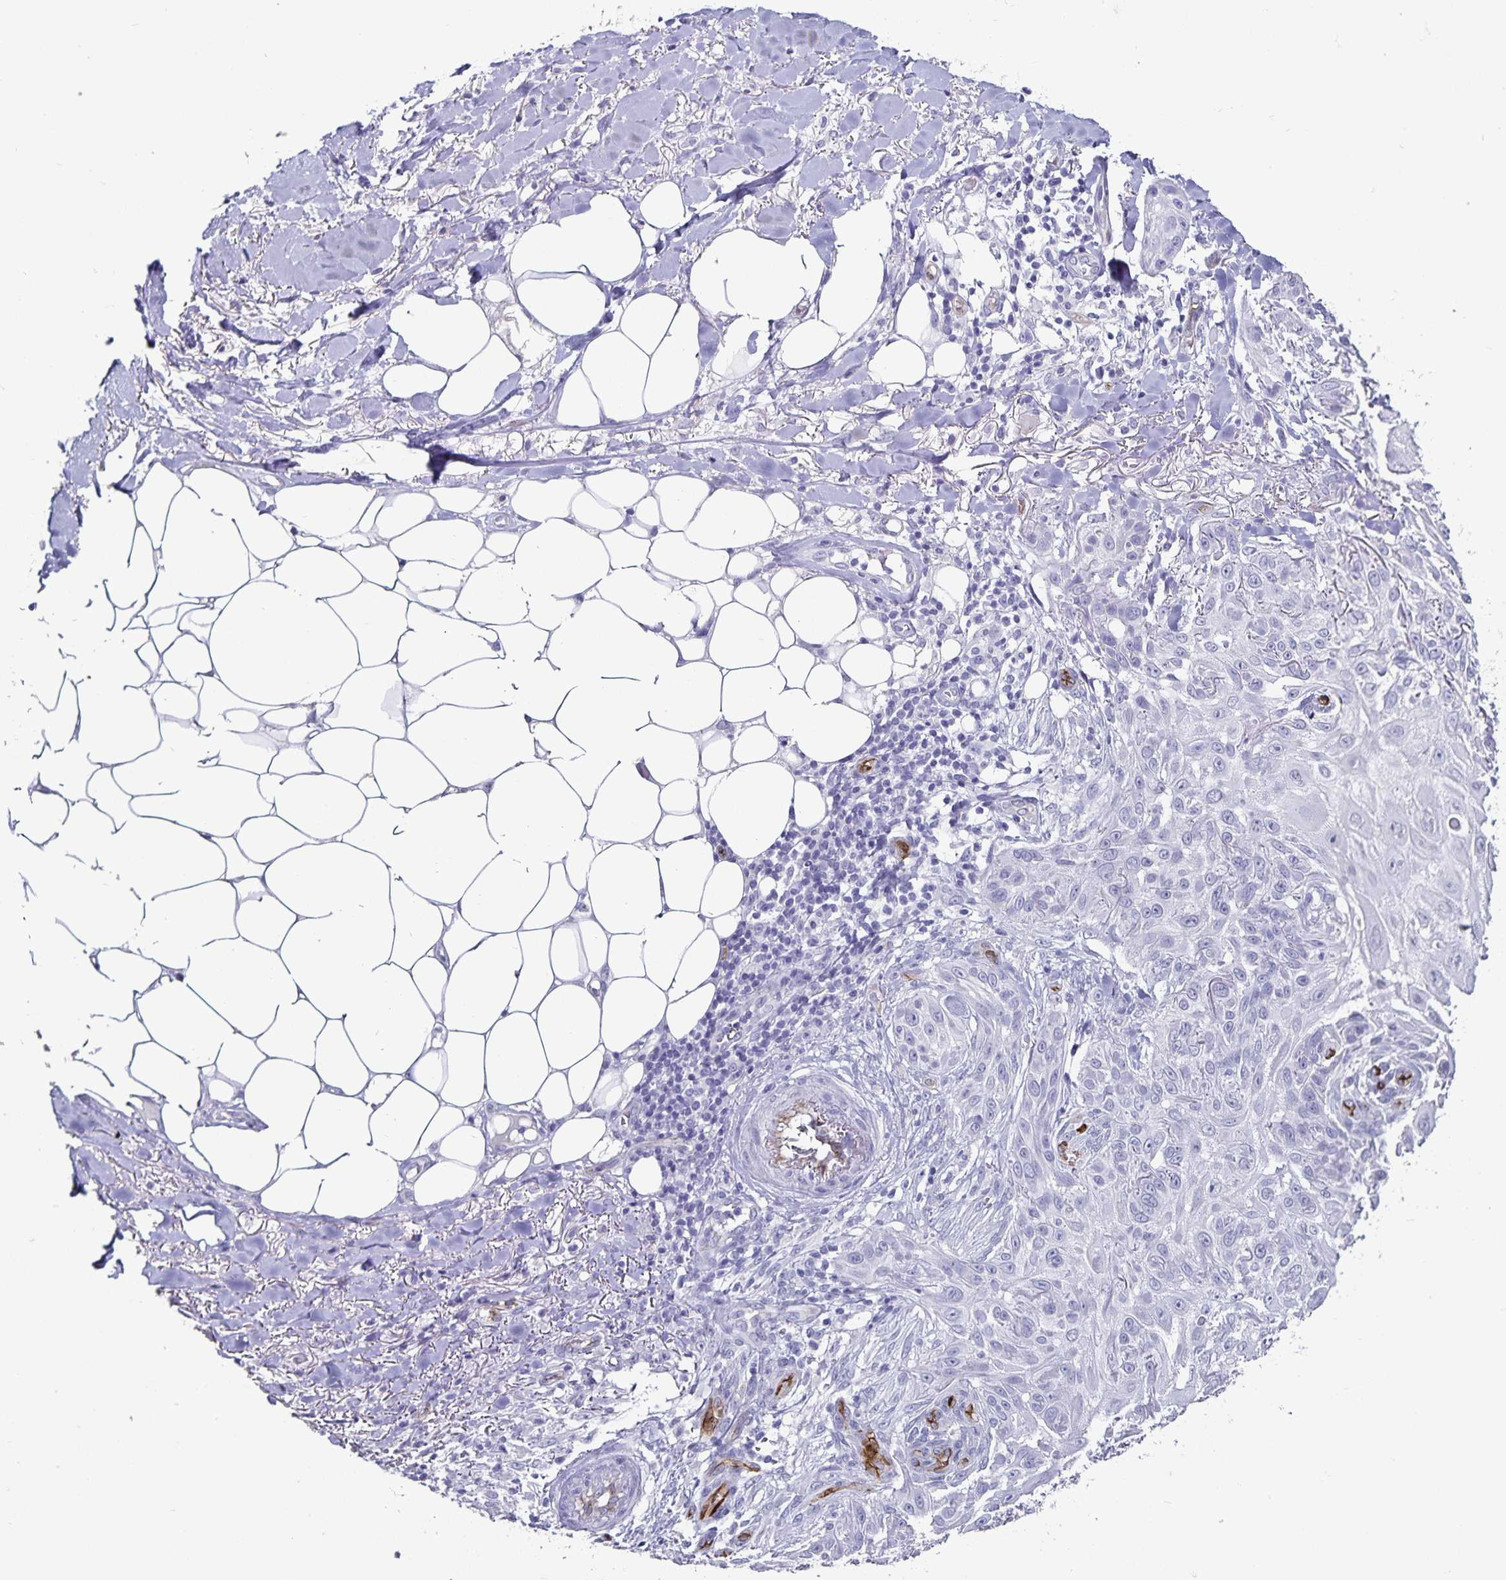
{"staining": {"intensity": "negative", "quantity": "none", "location": "none"}, "tissue": "skin cancer", "cell_type": "Tumor cells", "image_type": "cancer", "snomed": [{"axis": "morphology", "description": "Squamous cell carcinoma, NOS"}, {"axis": "topography", "description": "Skin"}], "caption": "Immunohistochemistry (IHC) micrograph of human skin cancer (squamous cell carcinoma) stained for a protein (brown), which demonstrates no expression in tumor cells. (DAB (3,3'-diaminobenzidine) IHC visualized using brightfield microscopy, high magnification).", "gene": "PODXL", "patient": {"sex": "female", "age": 91}}